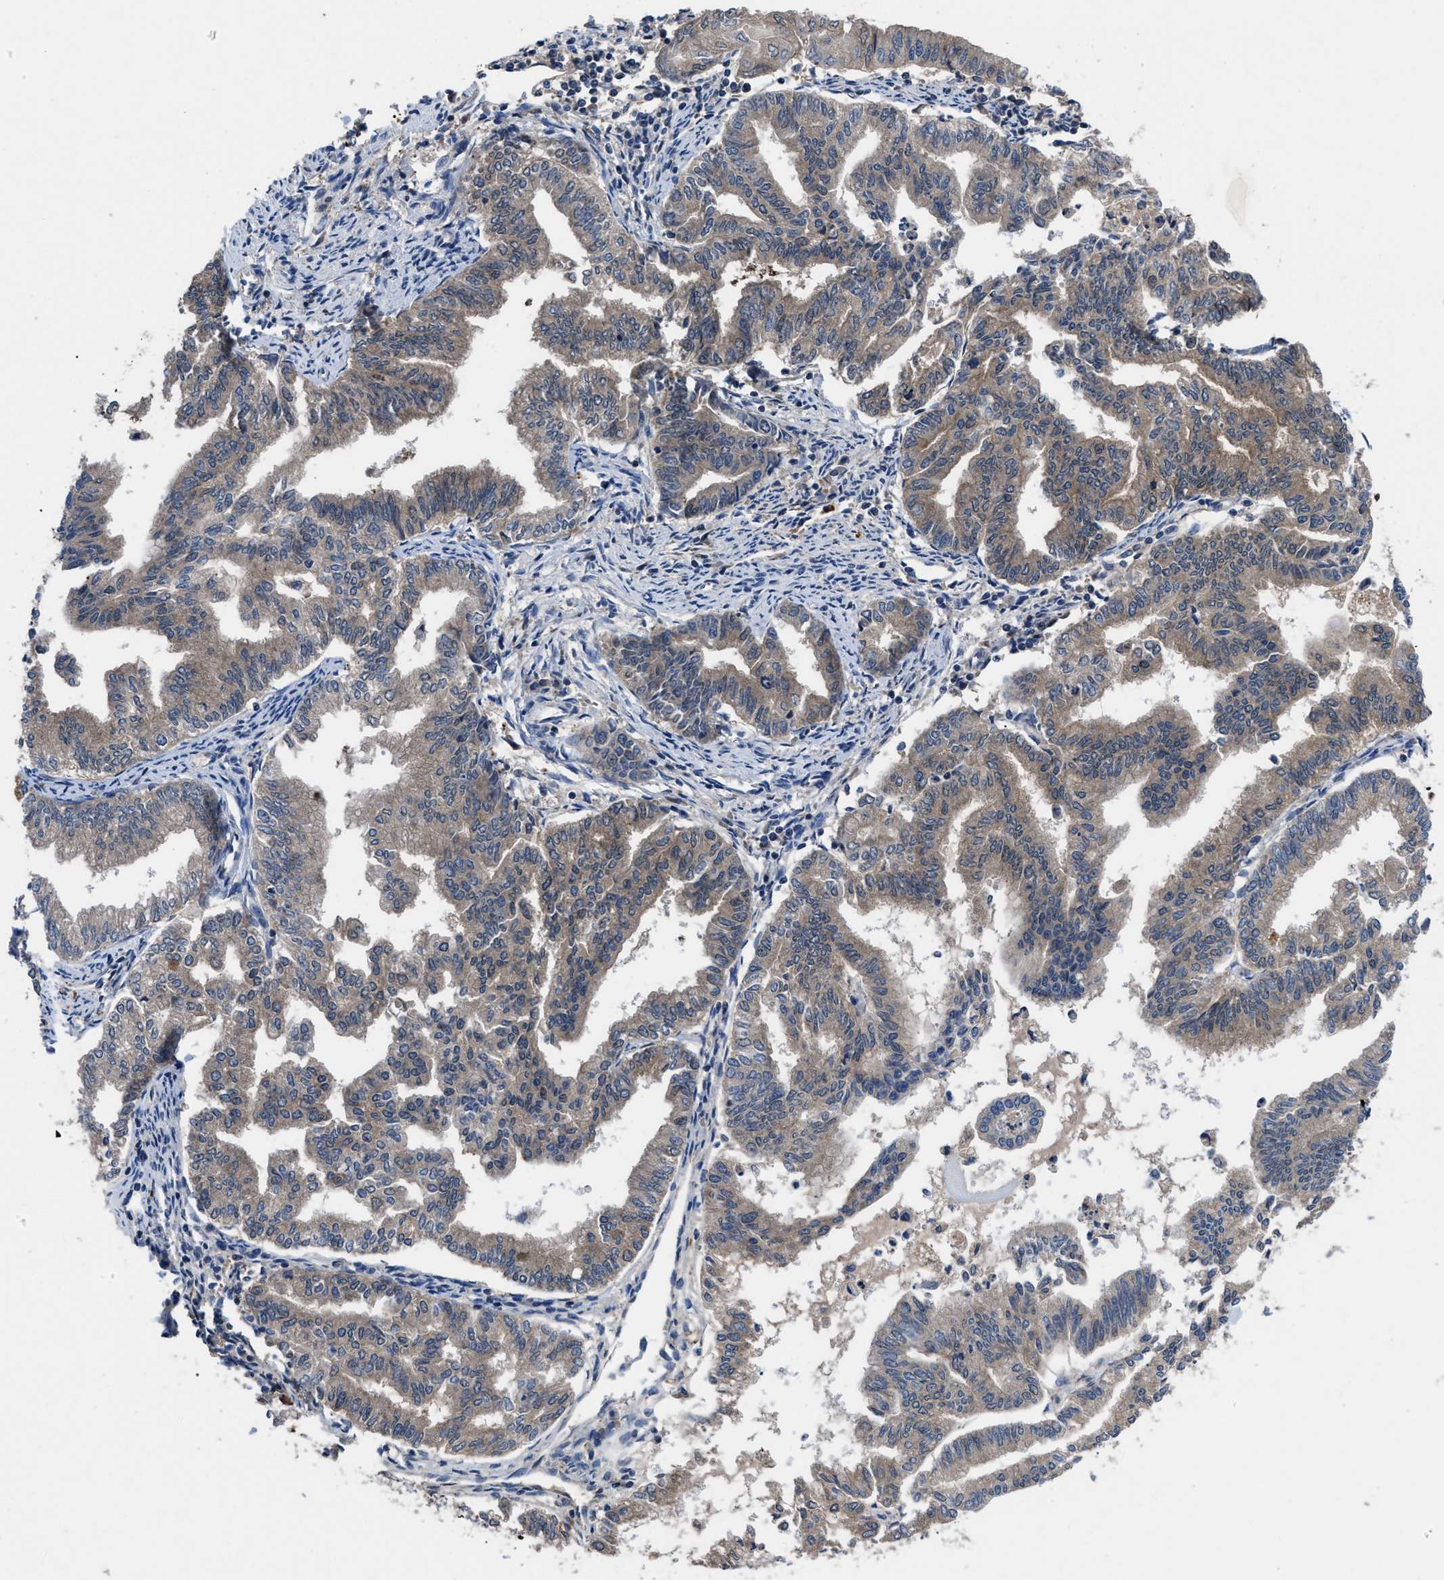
{"staining": {"intensity": "weak", "quantity": "25%-75%", "location": "cytoplasmic/membranous"}, "tissue": "endometrial cancer", "cell_type": "Tumor cells", "image_type": "cancer", "snomed": [{"axis": "morphology", "description": "Adenocarcinoma, NOS"}, {"axis": "topography", "description": "Endometrium"}], "caption": "Immunohistochemistry (IHC) (DAB) staining of adenocarcinoma (endometrial) shows weak cytoplasmic/membranous protein expression in approximately 25%-75% of tumor cells.", "gene": "YBEY", "patient": {"sex": "female", "age": 79}}